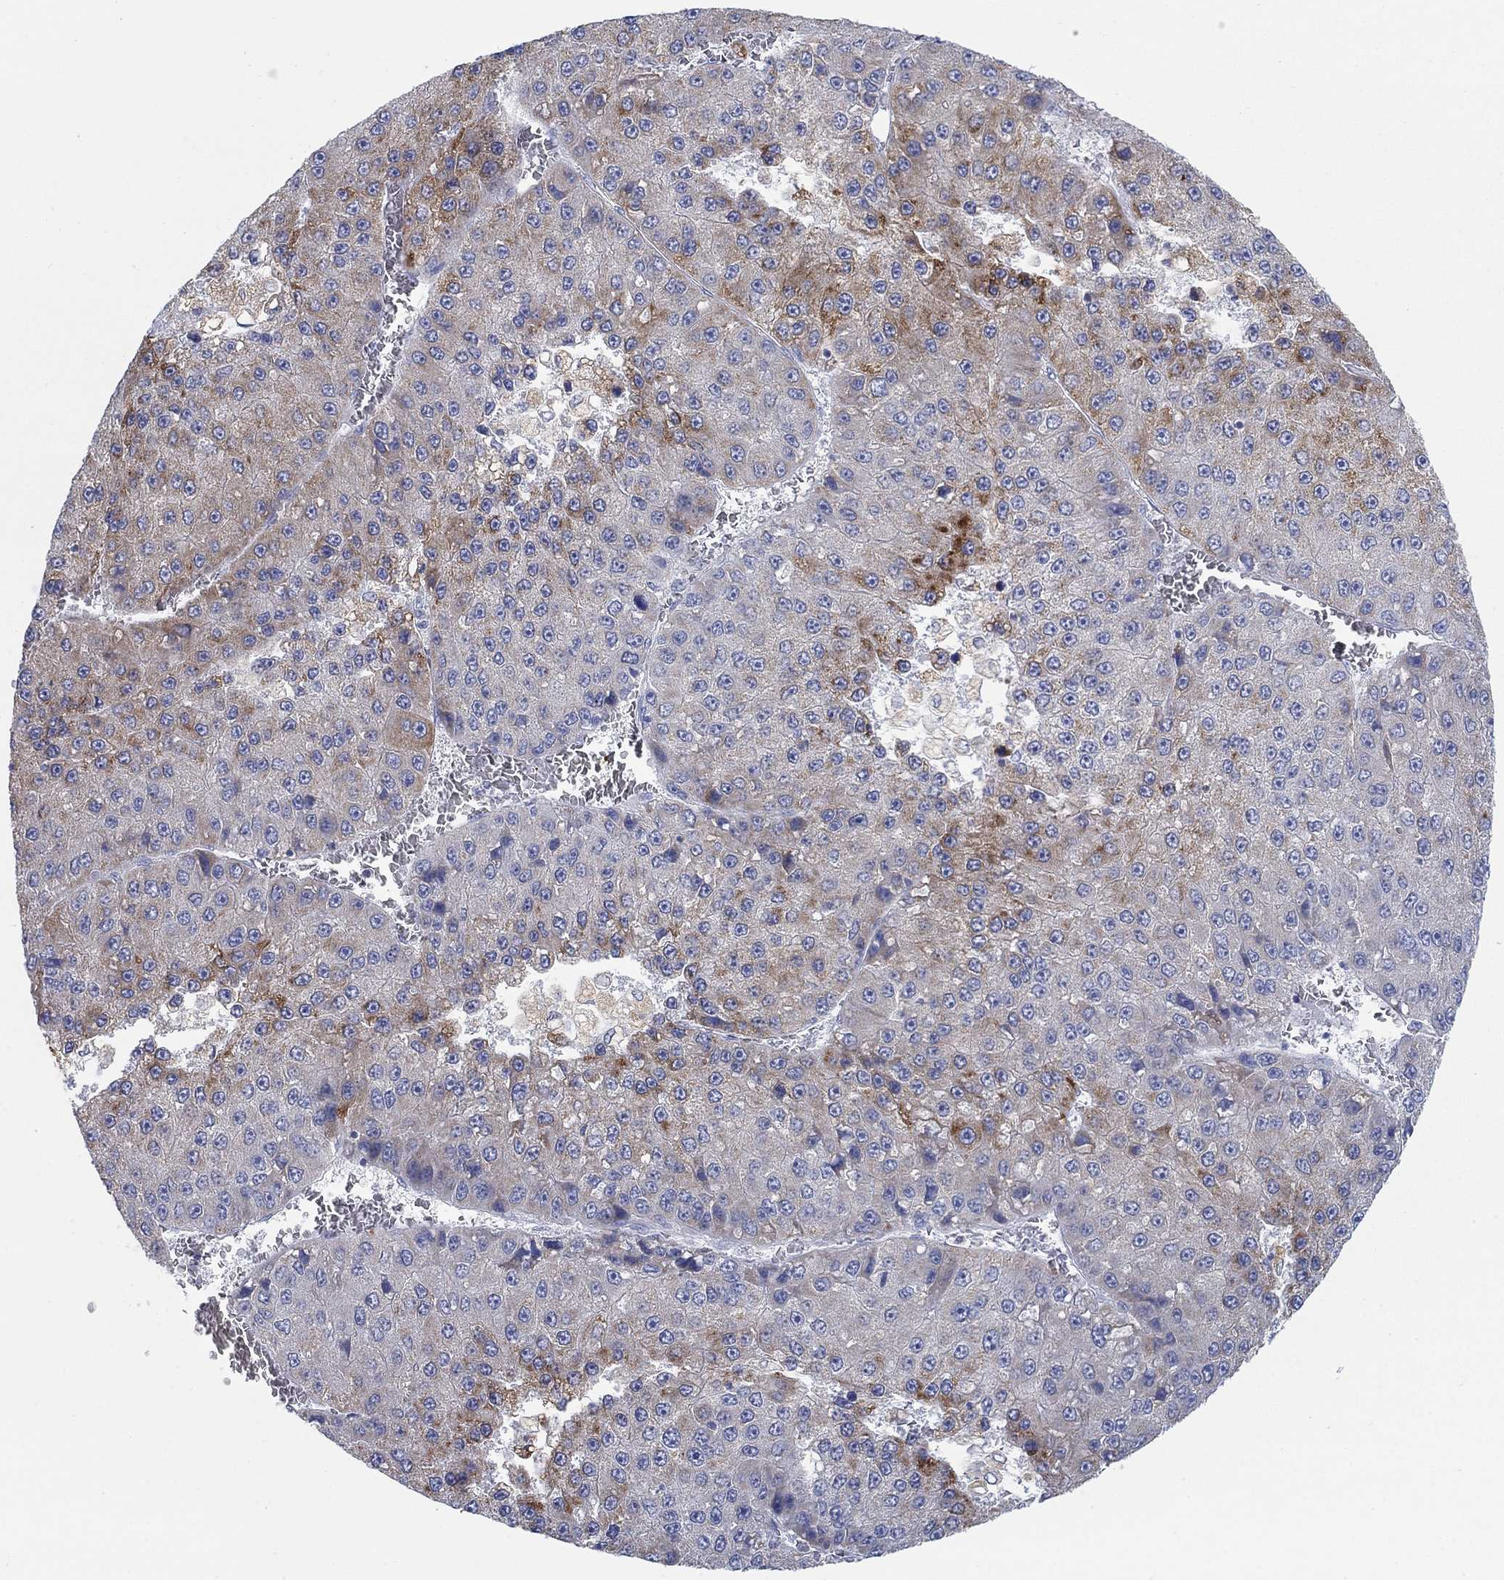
{"staining": {"intensity": "moderate", "quantity": "25%-75%", "location": "cytoplasmic/membranous"}, "tissue": "liver cancer", "cell_type": "Tumor cells", "image_type": "cancer", "snomed": [{"axis": "morphology", "description": "Carcinoma, Hepatocellular, NOS"}, {"axis": "topography", "description": "Liver"}], "caption": "Liver cancer (hepatocellular carcinoma) stained with DAB immunohistochemistry demonstrates medium levels of moderate cytoplasmic/membranous staining in approximately 25%-75% of tumor cells. The staining was performed using DAB (3,3'-diaminobenzidine) to visualize the protein expression in brown, while the nuclei were stained in blue with hematoxylin (Magnification: 20x).", "gene": "SCCPDH", "patient": {"sex": "female", "age": 73}}